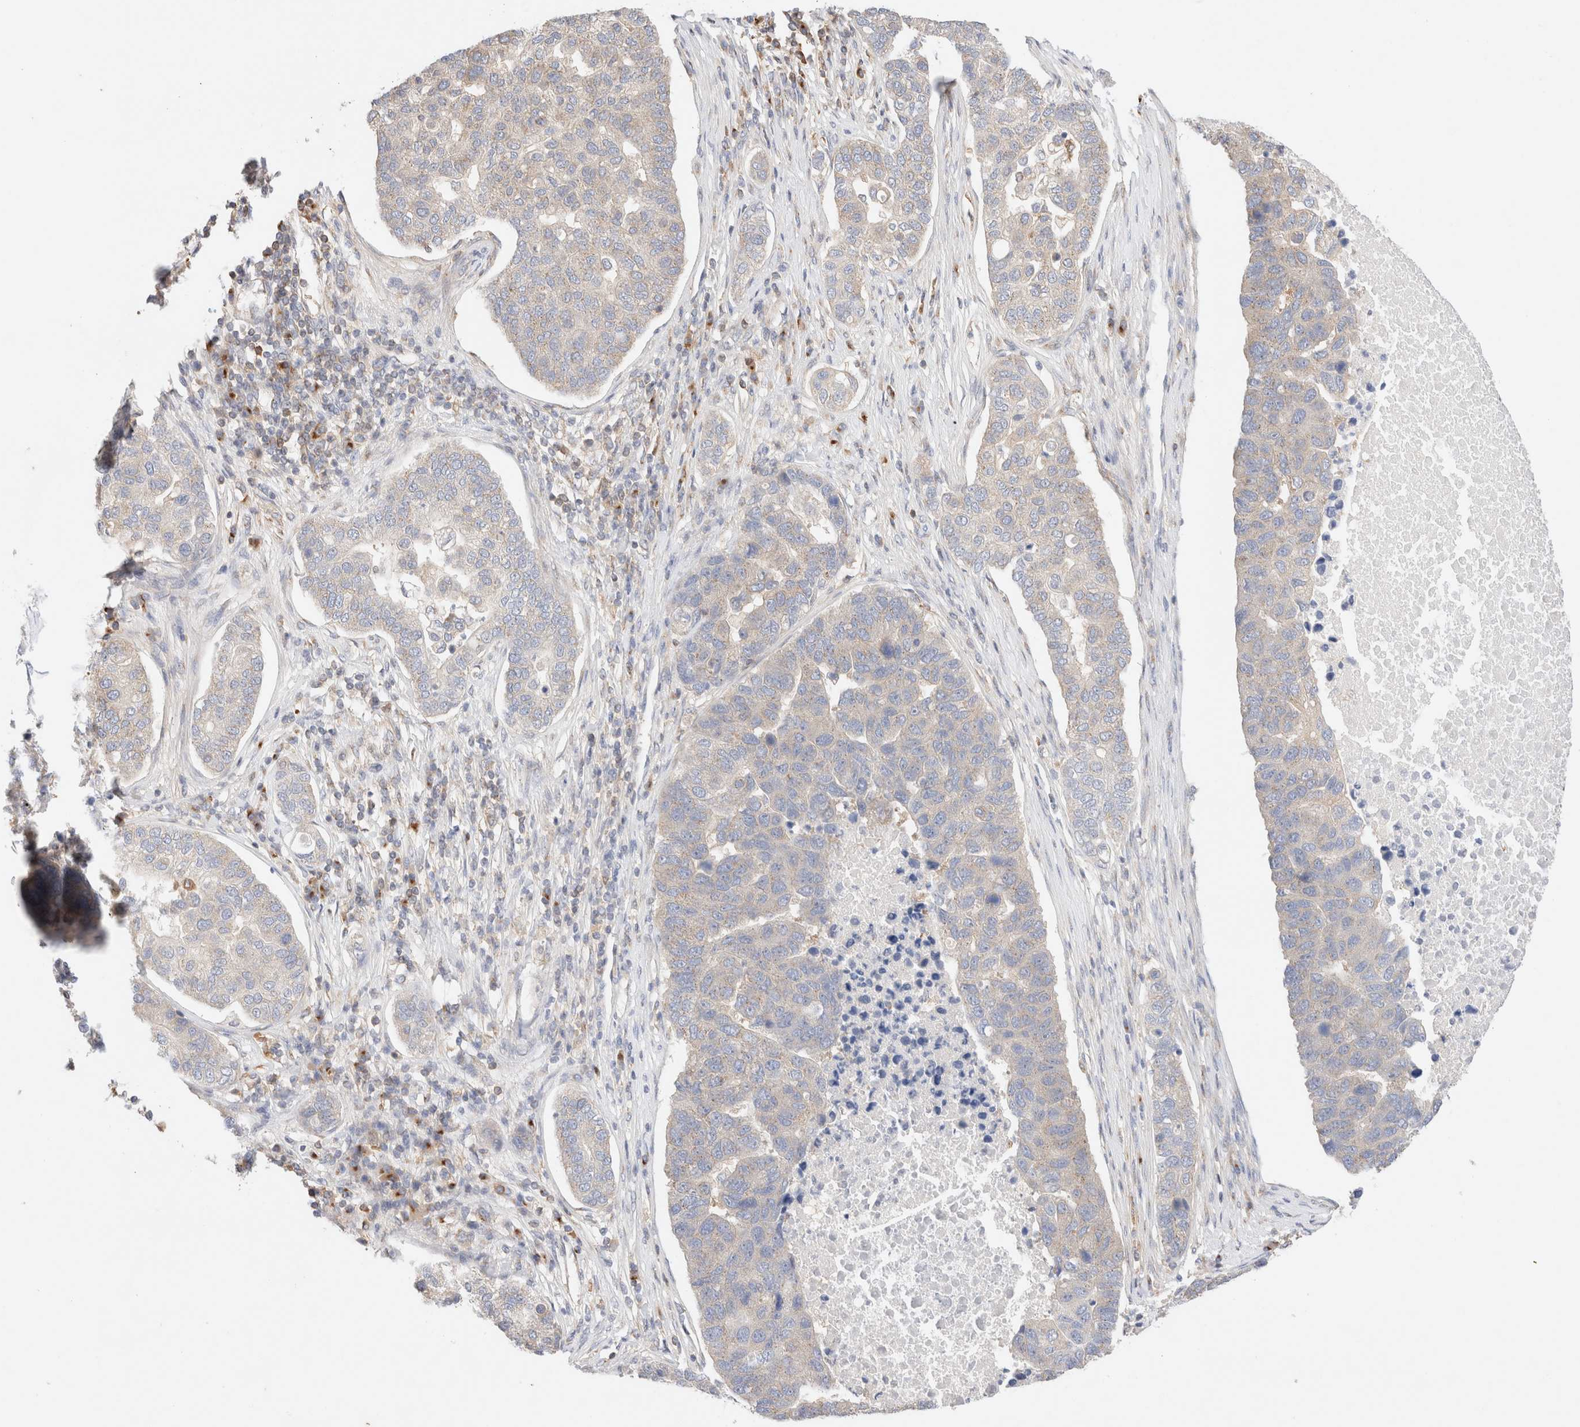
{"staining": {"intensity": "weak", "quantity": "<25%", "location": "cytoplasmic/membranous"}, "tissue": "pancreatic cancer", "cell_type": "Tumor cells", "image_type": "cancer", "snomed": [{"axis": "morphology", "description": "Adenocarcinoma, NOS"}, {"axis": "topography", "description": "Pancreas"}], "caption": "The IHC image has no significant staining in tumor cells of adenocarcinoma (pancreatic) tissue. (DAB (3,3'-diaminobenzidine) IHC, high magnification).", "gene": "RABEP1", "patient": {"sex": "female", "age": 61}}